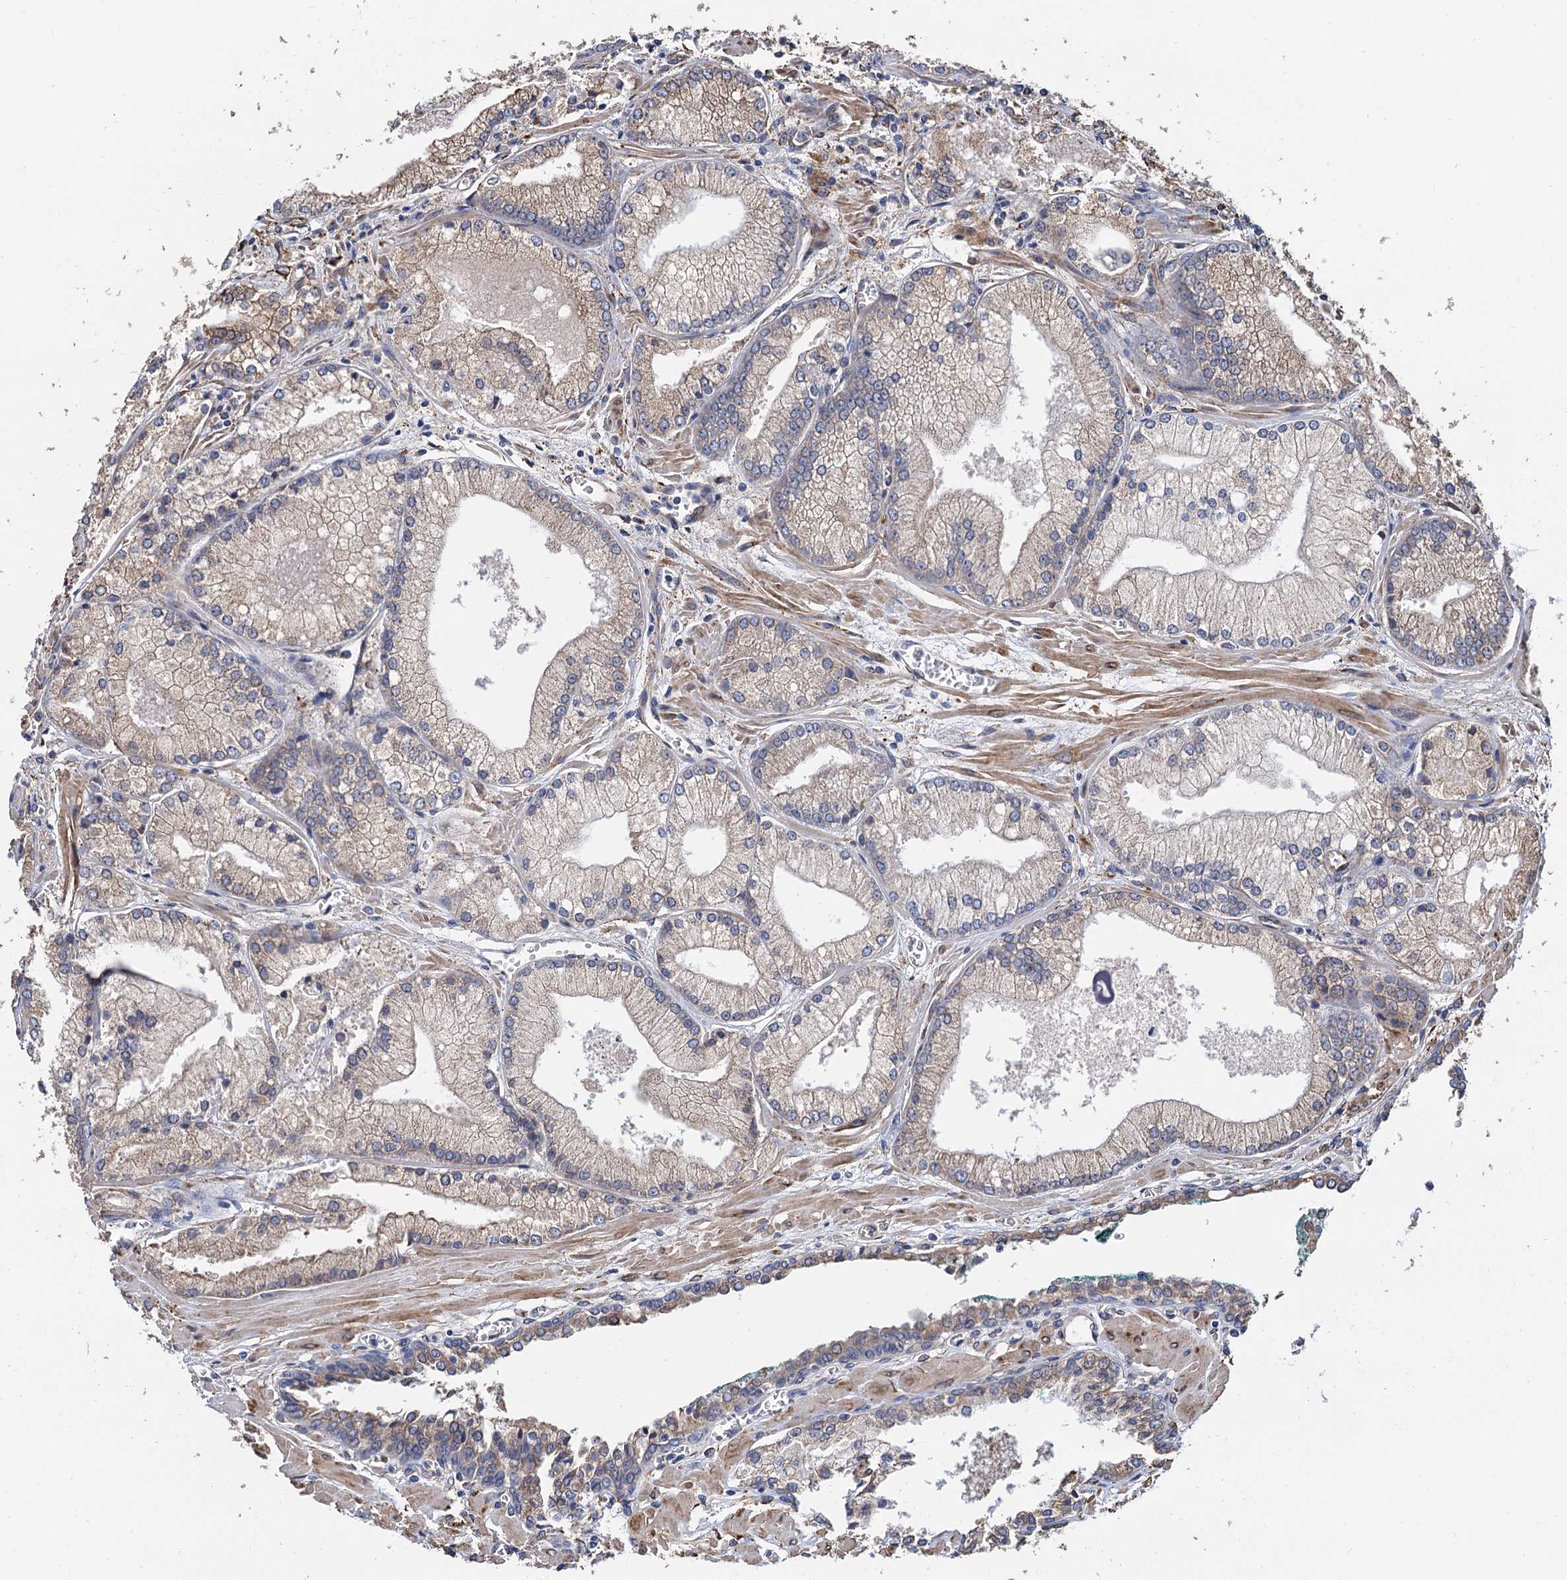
{"staining": {"intensity": "weak", "quantity": "<25%", "location": "cytoplasmic/membranous"}, "tissue": "prostate cancer", "cell_type": "Tumor cells", "image_type": "cancer", "snomed": [{"axis": "morphology", "description": "Adenocarcinoma, Low grade"}, {"axis": "topography", "description": "Prostate"}], "caption": "Immunohistochemistry of human prostate adenocarcinoma (low-grade) reveals no expression in tumor cells.", "gene": "CNNM1", "patient": {"sex": "male", "age": 67}}